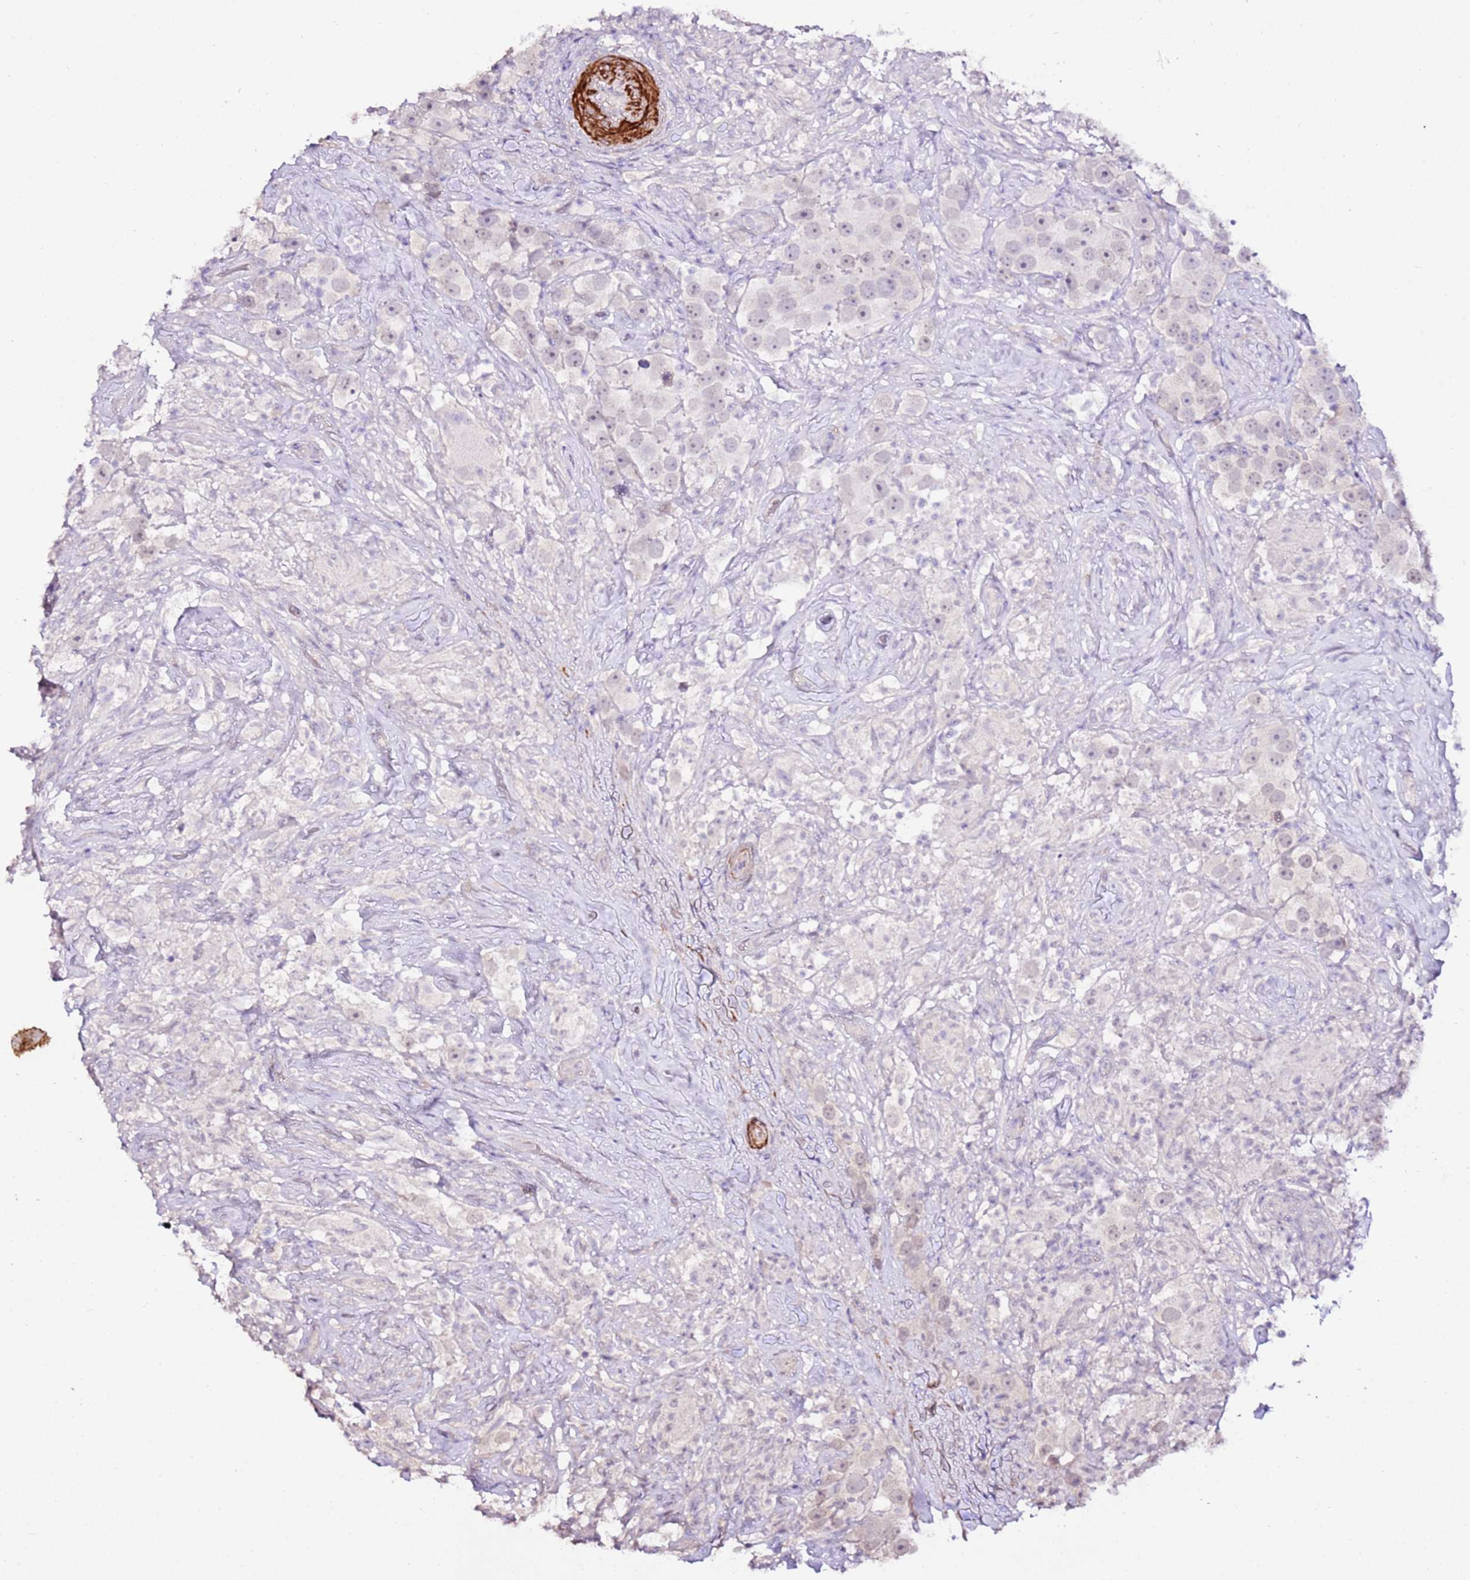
{"staining": {"intensity": "negative", "quantity": "none", "location": "none"}, "tissue": "testis cancer", "cell_type": "Tumor cells", "image_type": "cancer", "snomed": [{"axis": "morphology", "description": "Seminoma, NOS"}, {"axis": "topography", "description": "Testis"}], "caption": "Human testis seminoma stained for a protein using IHC reveals no staining in tumor cells.", "gene": "ART5", "patient": {"sex": "male", "age": 49}}